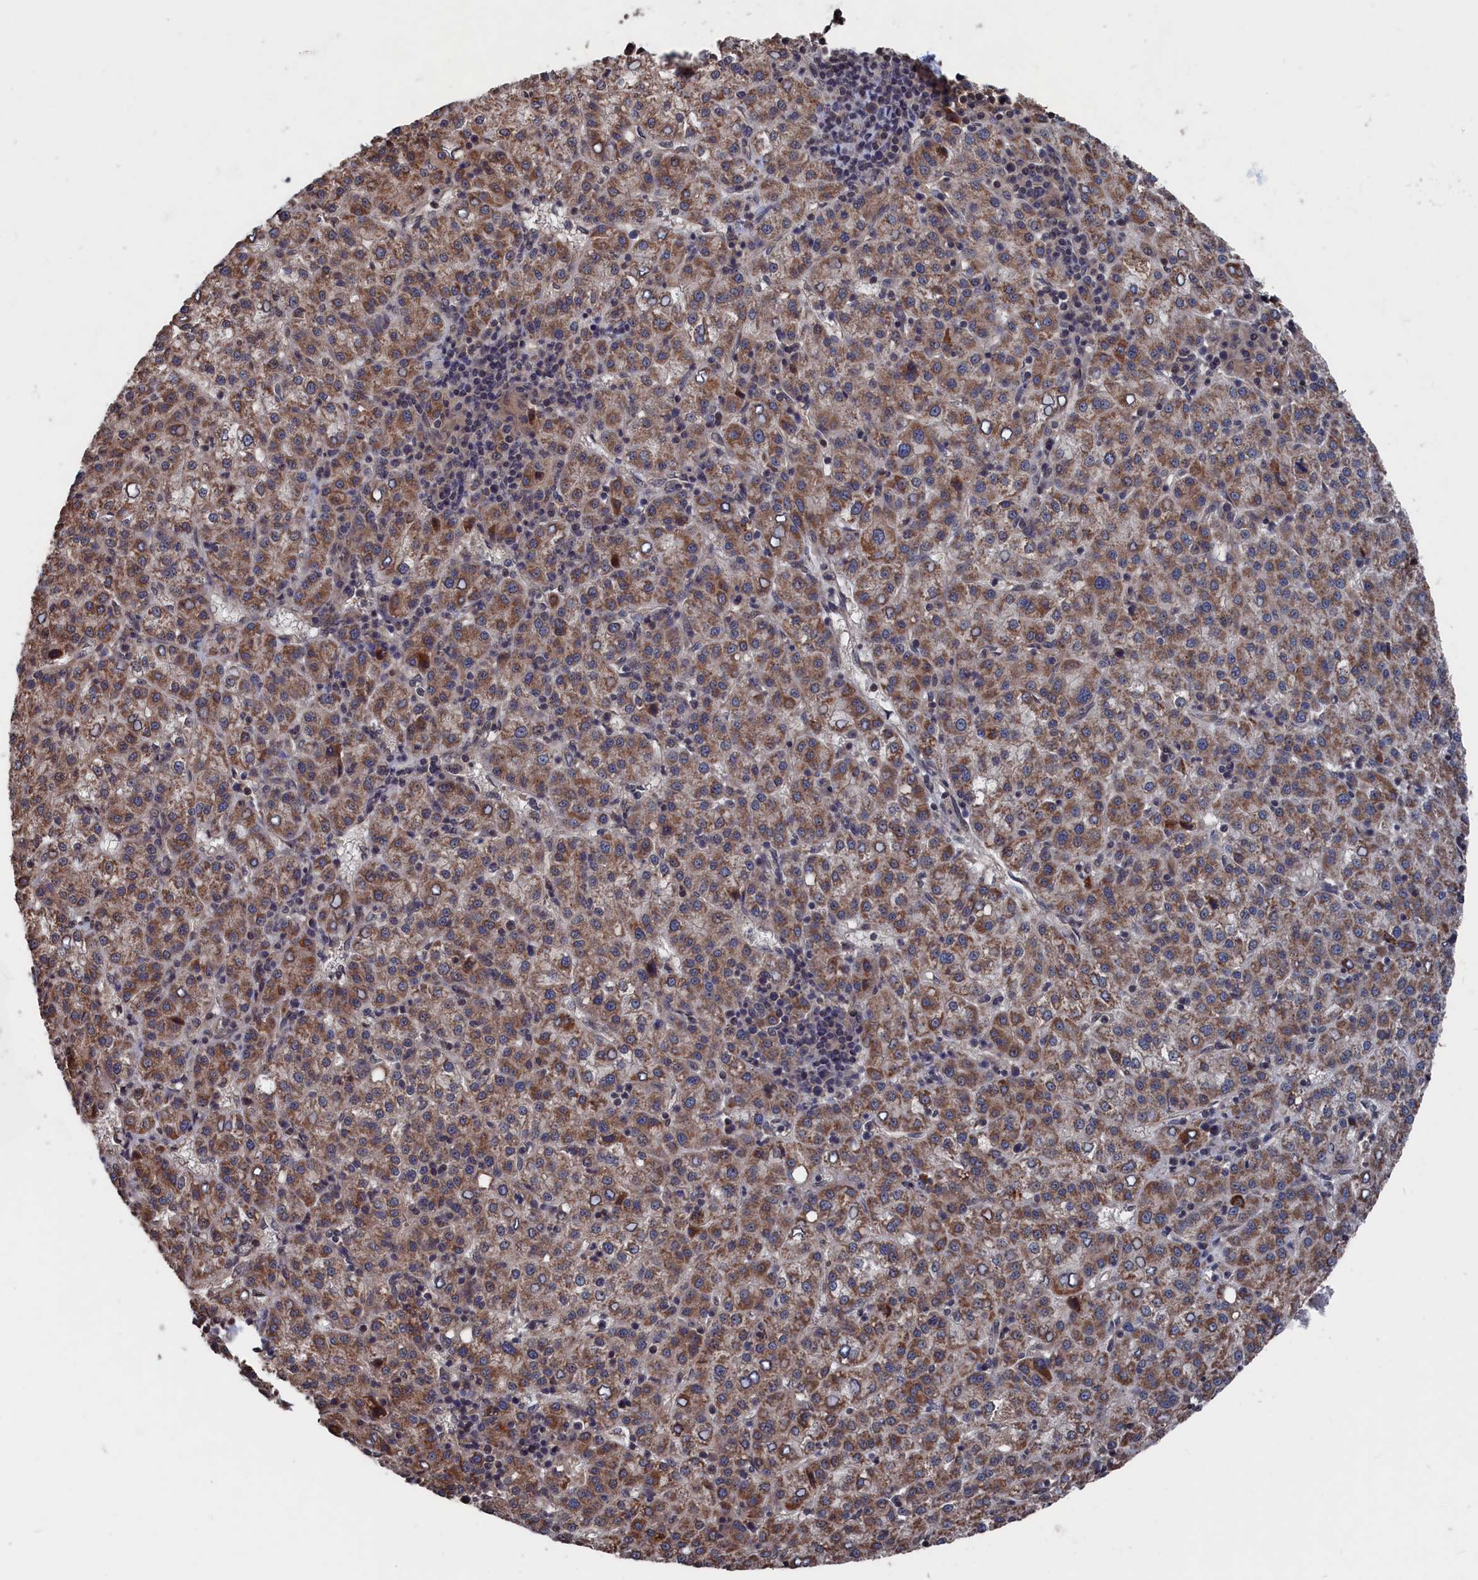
{"staining": {"intensity": "moderate", "quantity": ">75%", "location": "cytoplasmic/membranous"}, "tissue": "liver cancer", "cell_type": "Tumor cells", "image_type": "cancer", "snomed": [{"axis": "morphology", "description": "Carcinoma, Hepatocellular, NOS"}, {"axis": "topography", "description": "Liver"}], "caption": "IHC (DAB) staining of liver cancer (hepatocellular carcinoma) exhibits moderate cytoplasmic/membranous protein staining in approximately >75% of tumor cells.", "gene": "PDE12", "patient": {"sex": "female", "age": 58}}